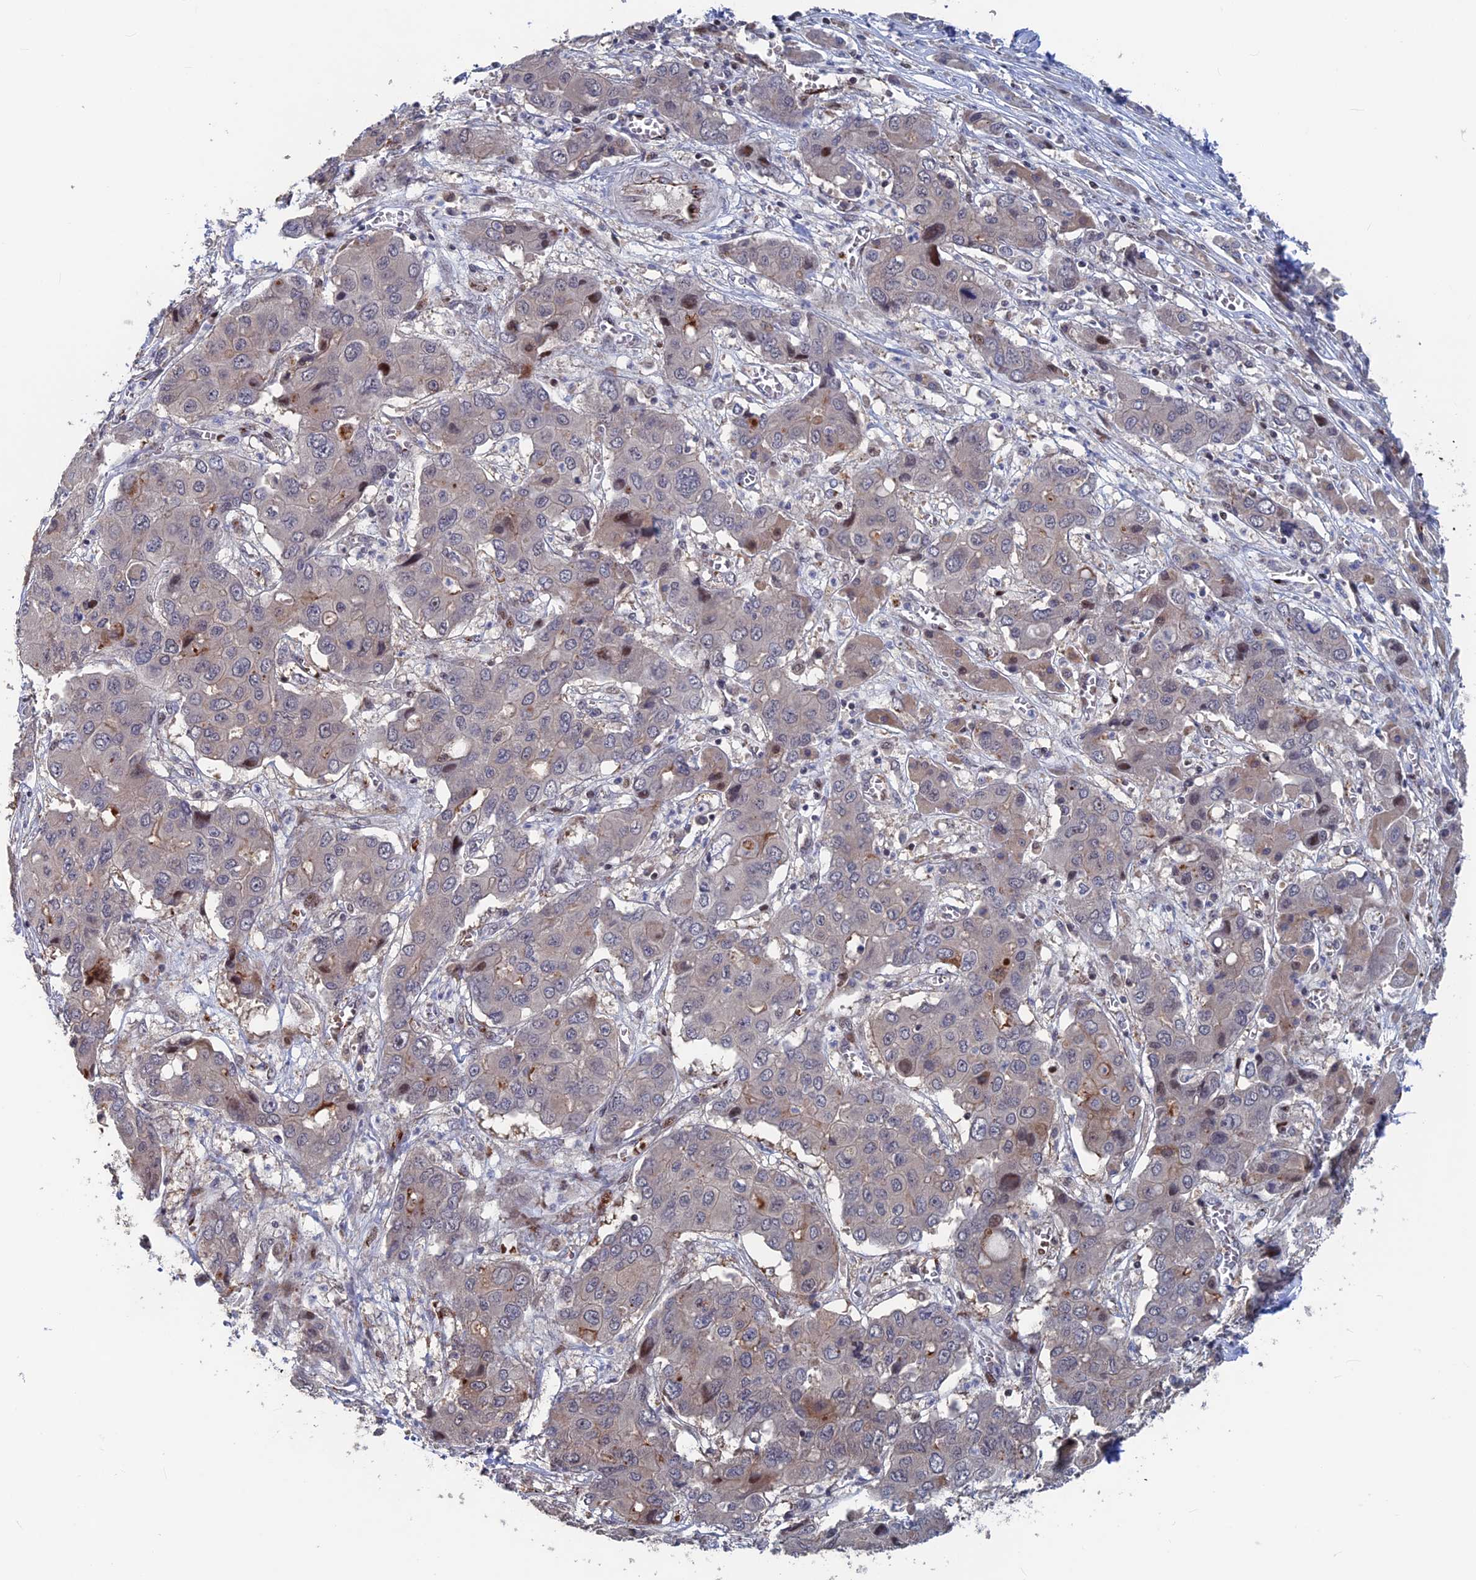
{"staining": {"intensity": "negative", "quantity": "none", "location": "none"}, "tissue": "liver cancer", "cell_type": "Tumor cells", "image_type": "cancer", "snomed": [{"axis": "morphology", "description": "Cholangiocarcinoma"}, {"axis": "topography", "description": "Liver"}], "caption": "Immunohistochemistry (IHC) histopathology image of neoplastic tissue: human liver cholangiocarcinoma stained with DAB (3,3'-diaminobenzidine) reveals no significant protein expression in tumor cells. (Stains: DAB immunohistochemistry (IHC) with hematoxylin counter stain, Microscopy: brightfield microscopy at high magnification).", "gene": "SH3D21", "patient": {"sex": "male", "age": 67}}